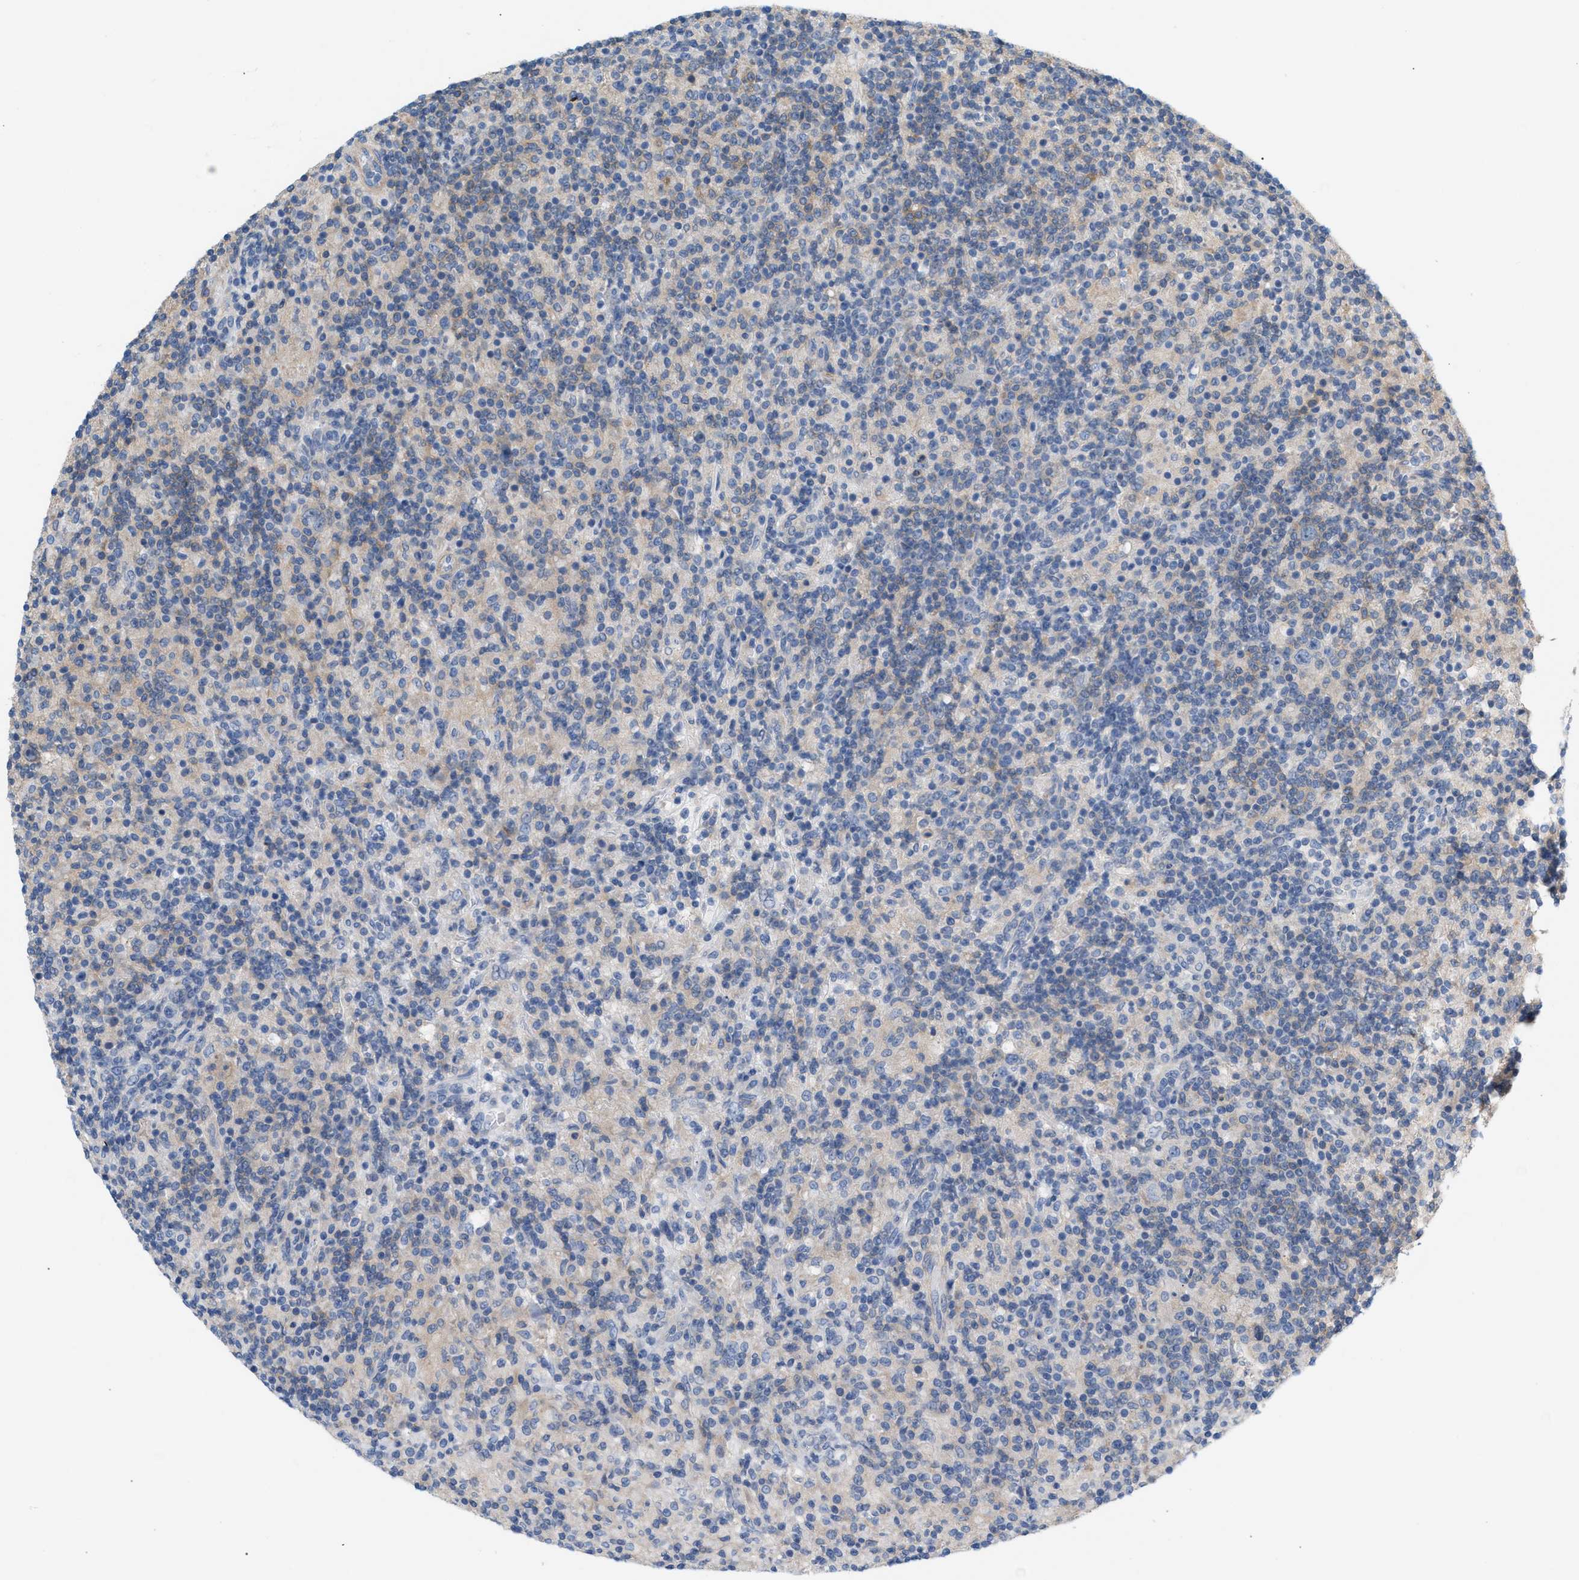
{"staining": {"intensity": "negative", "quantity": "none", "location": "none"}, "tissue": "lymphoma", "cell_type": "Tumor cells", "image_type": "cancer", "snomed": [{"axis": "morphology", "description": "Hodgkin's disease, NOS"}, {"axis": "topography", "description": "Lymph node"}], "caption": "IHC of human Hodgkin's disease displays no expression in tumor cells. (Stains: DAB immunohistochemistry with hematoxylin counter stain, Microscopy: brightfield microscopy at high magnification).", "gene": "LRCH1", "patient": {"sex": "male", "age": 70}}